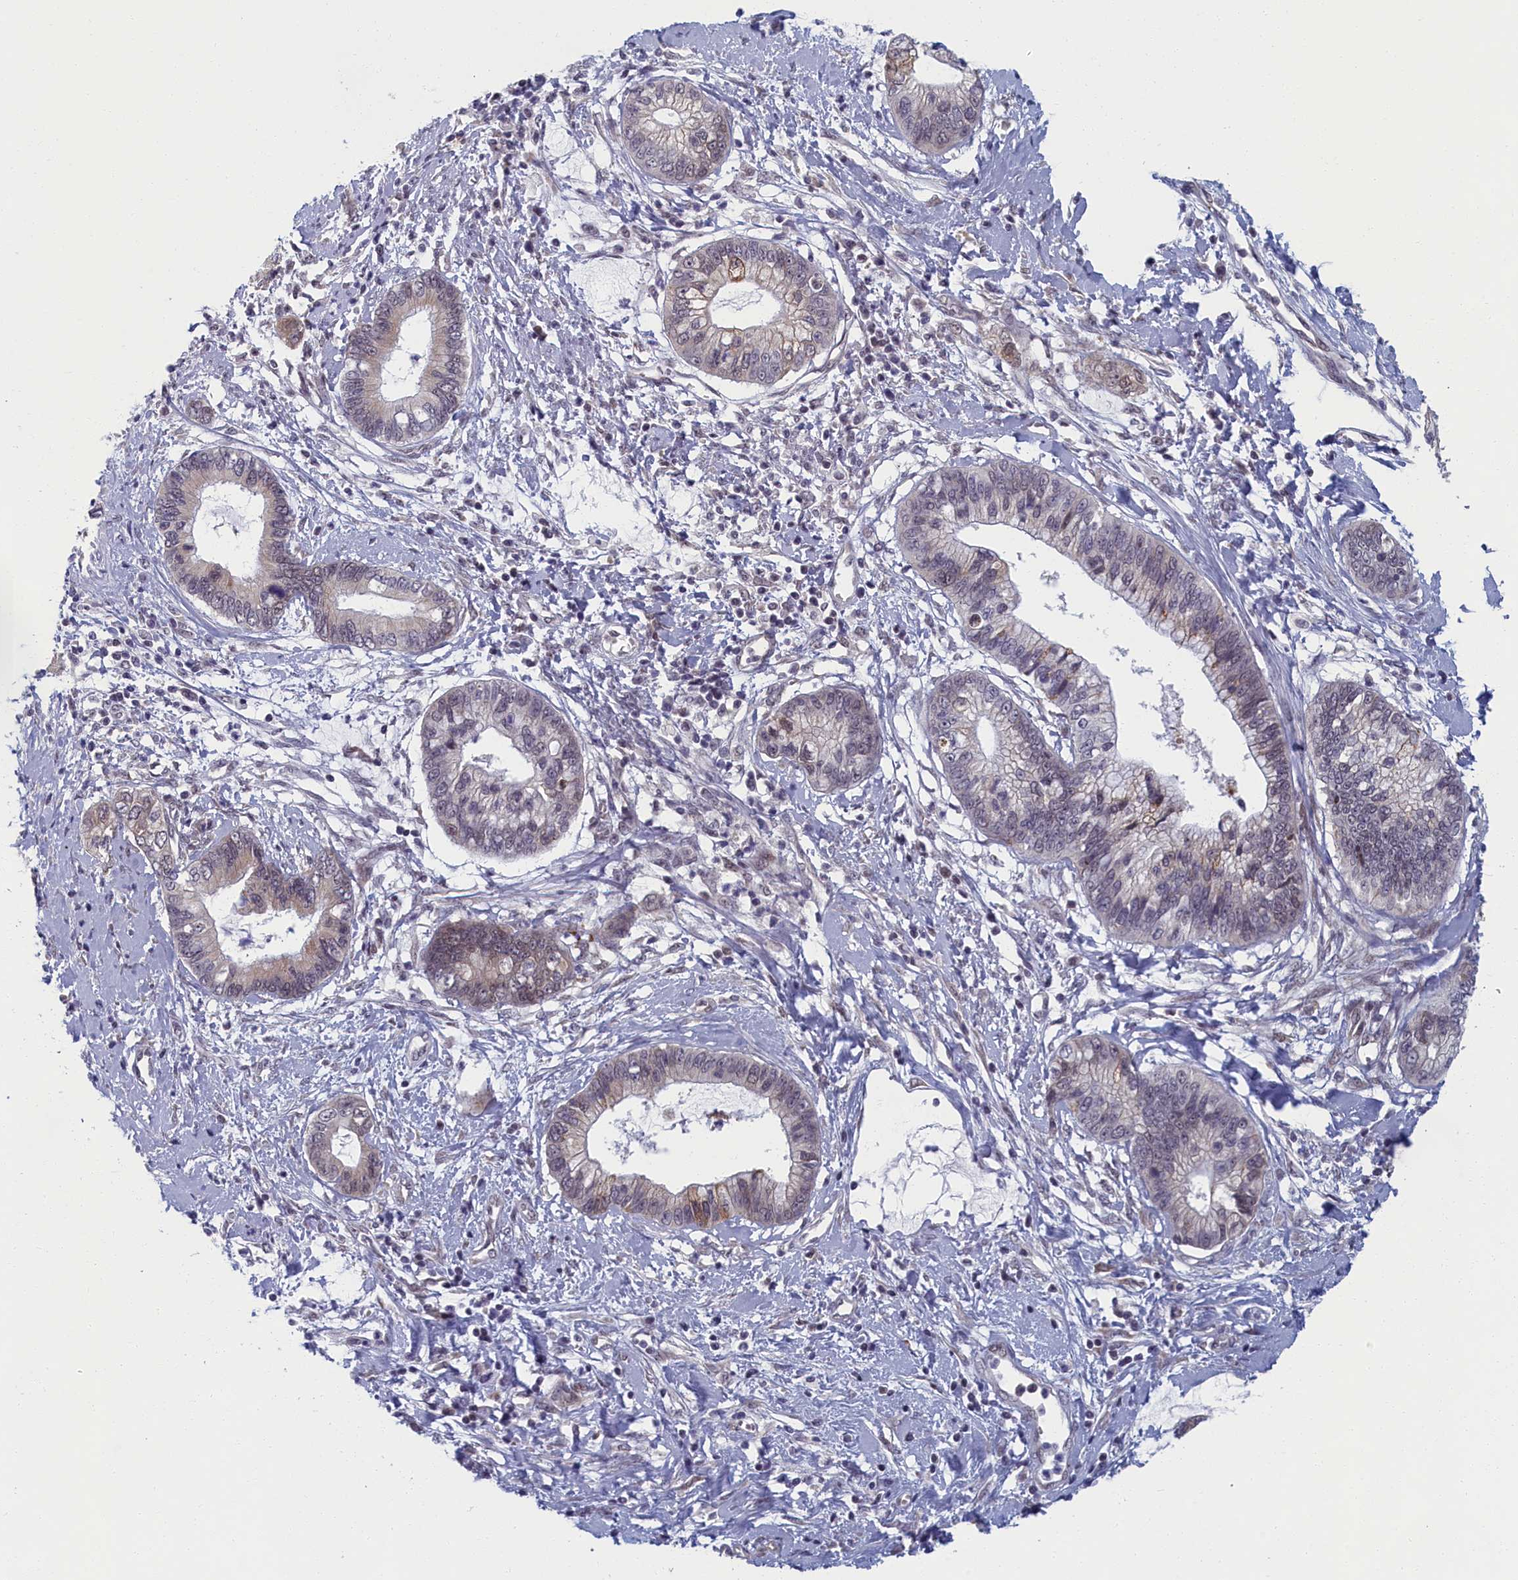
{"staining": {"intensity": "weak", "quantity": "<25%", "location": "cytoplasmic/membranous"}, "tissue": "cervical cancer", "cell_type": "Tumor cells", "image_type": "cancer", "snomed": [{"axis": "morphology", "description": "Adenocarcinoma, NOS"}, {"axis": "topography", "description": "Cervix"}], "caption": "Tumor cells are negative for protein expression in human adenocarcinoma (cervical).", "gene": "DNAJC17", "patient": {"sex": "female", "age": 44}}